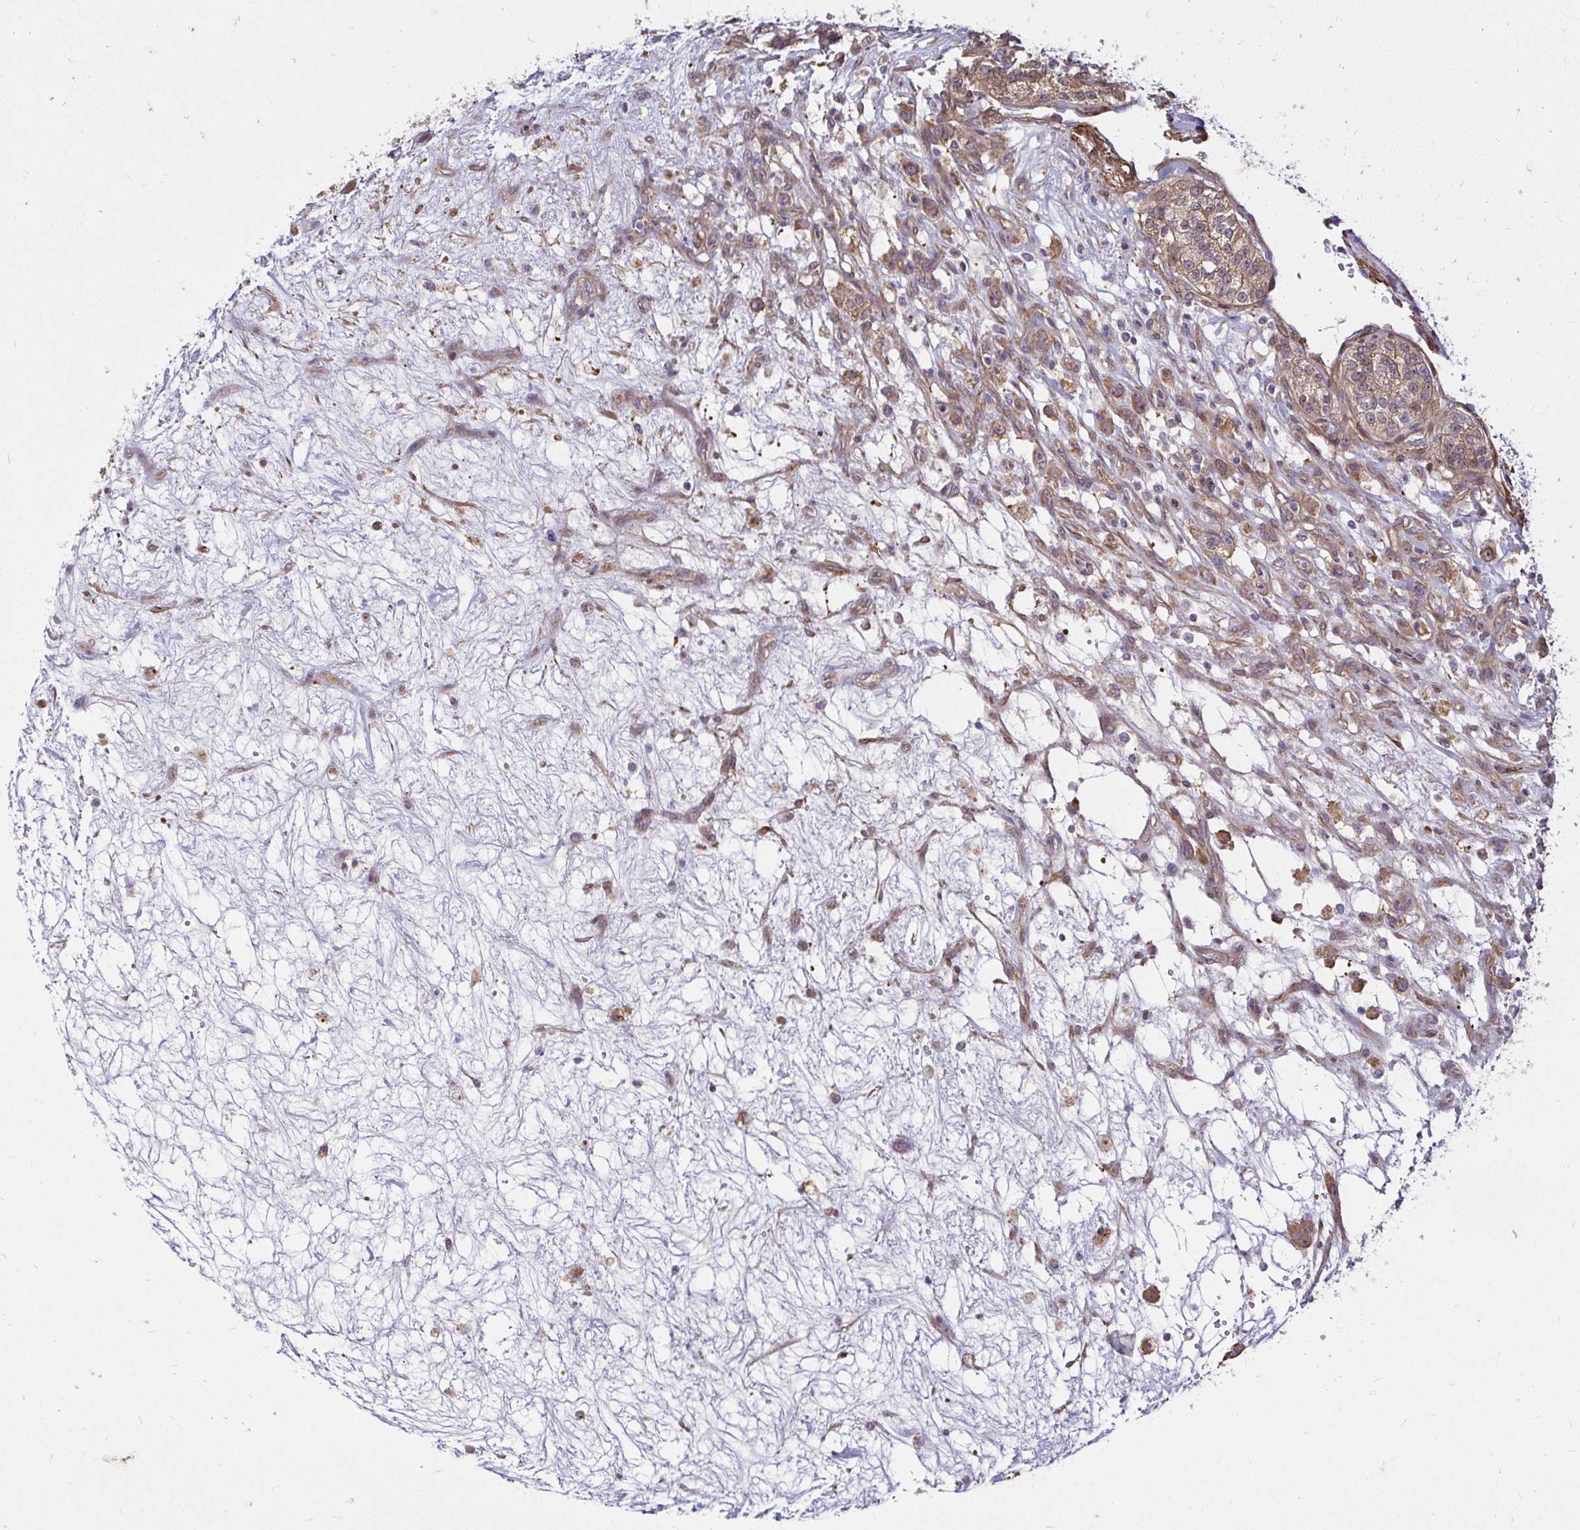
{"staining": {"intensity": "moderate", "quantity": ">75%", "location": "cytoplasmic/membranous,nuclear"}, "tissue": "renal cancer", "cell_type": "Tumor cells", "image_type": "cancer", "snomed": [{"axis": "morphology", "description": "Adenocarcinoma, NOS"}, {"axis": "topography", "description": "Kidney"}], "caption": "Renal cancer tissue exhibits moderate cytoplasmic/membranous and nuclear staining in about >75% of tumor cells (DAB (3,3'-diaminobenzidine) = brown stain, brightfield microscopy at high magnification).", "gene": "YAP1", "patient": {"sex": "female", "age": 63}}